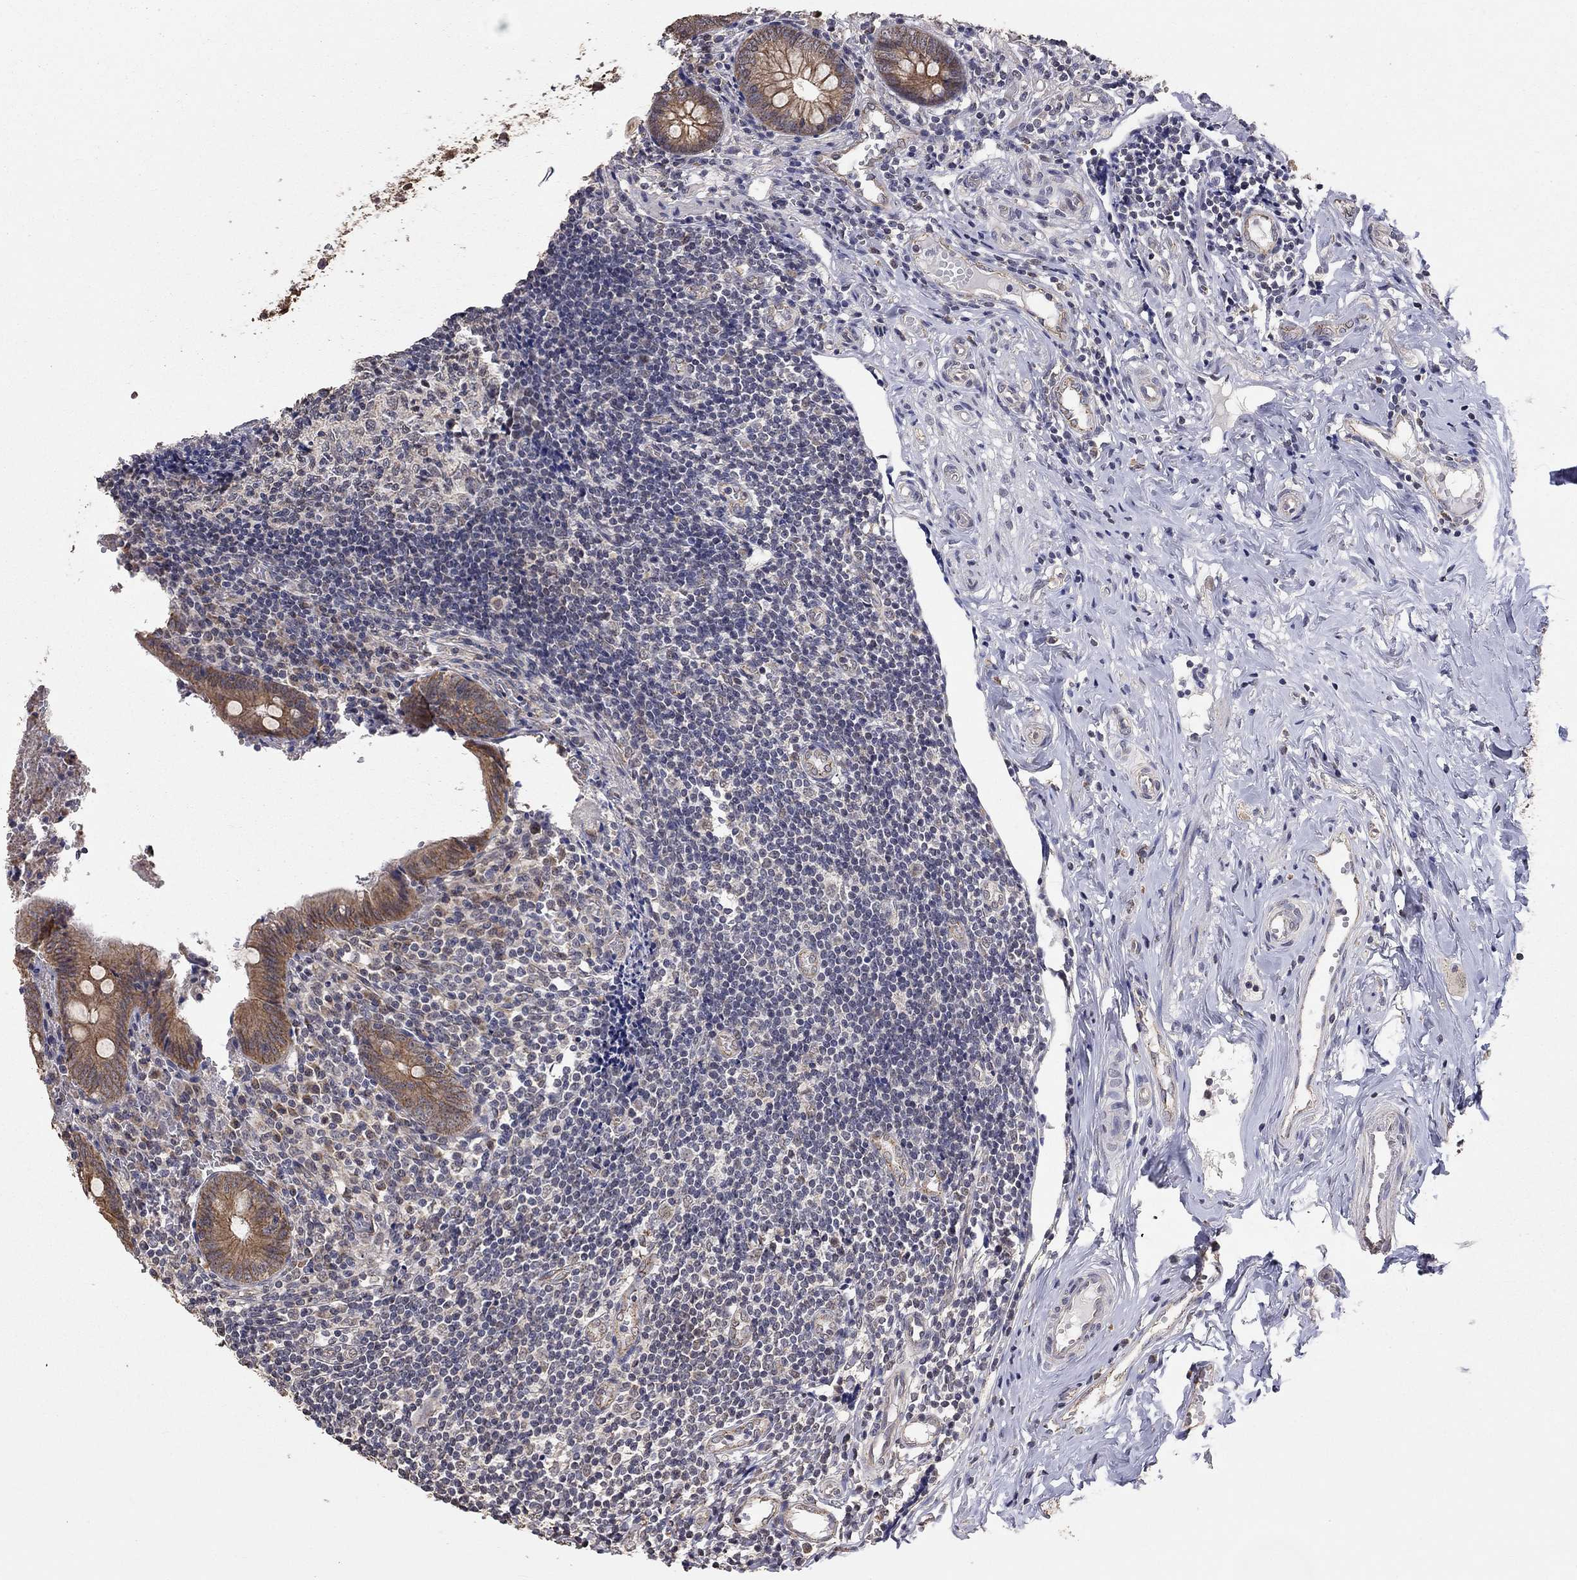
{"staining": {"intensity": "strong", "quantity": "25%-75%", "location": "cytoplasmic/membranous"}, "tissue": "appendix", "cell_type": "Glandular cells", "image_type": "normal", "snomed": [{"axis": "morphology", "description": "Normal tissue, NOS"}, {"axis": "topography", "description": "Appendix"}], "caption": "Unremarkable appendix was stained to show a protein in brown. There is high levels of strong cytoplasmic/membranous positivity in approximately 25%-75% of glandular cells. The staining was performed using DAB (3,3'-diaminobenzidine) to visualize the protein expression in brown, while the nuclei were stained in blue with hematoxylin (Magnification: 20x).", "gene": "ANKRA2", "patient": {"sex": "female", "age": 23}}